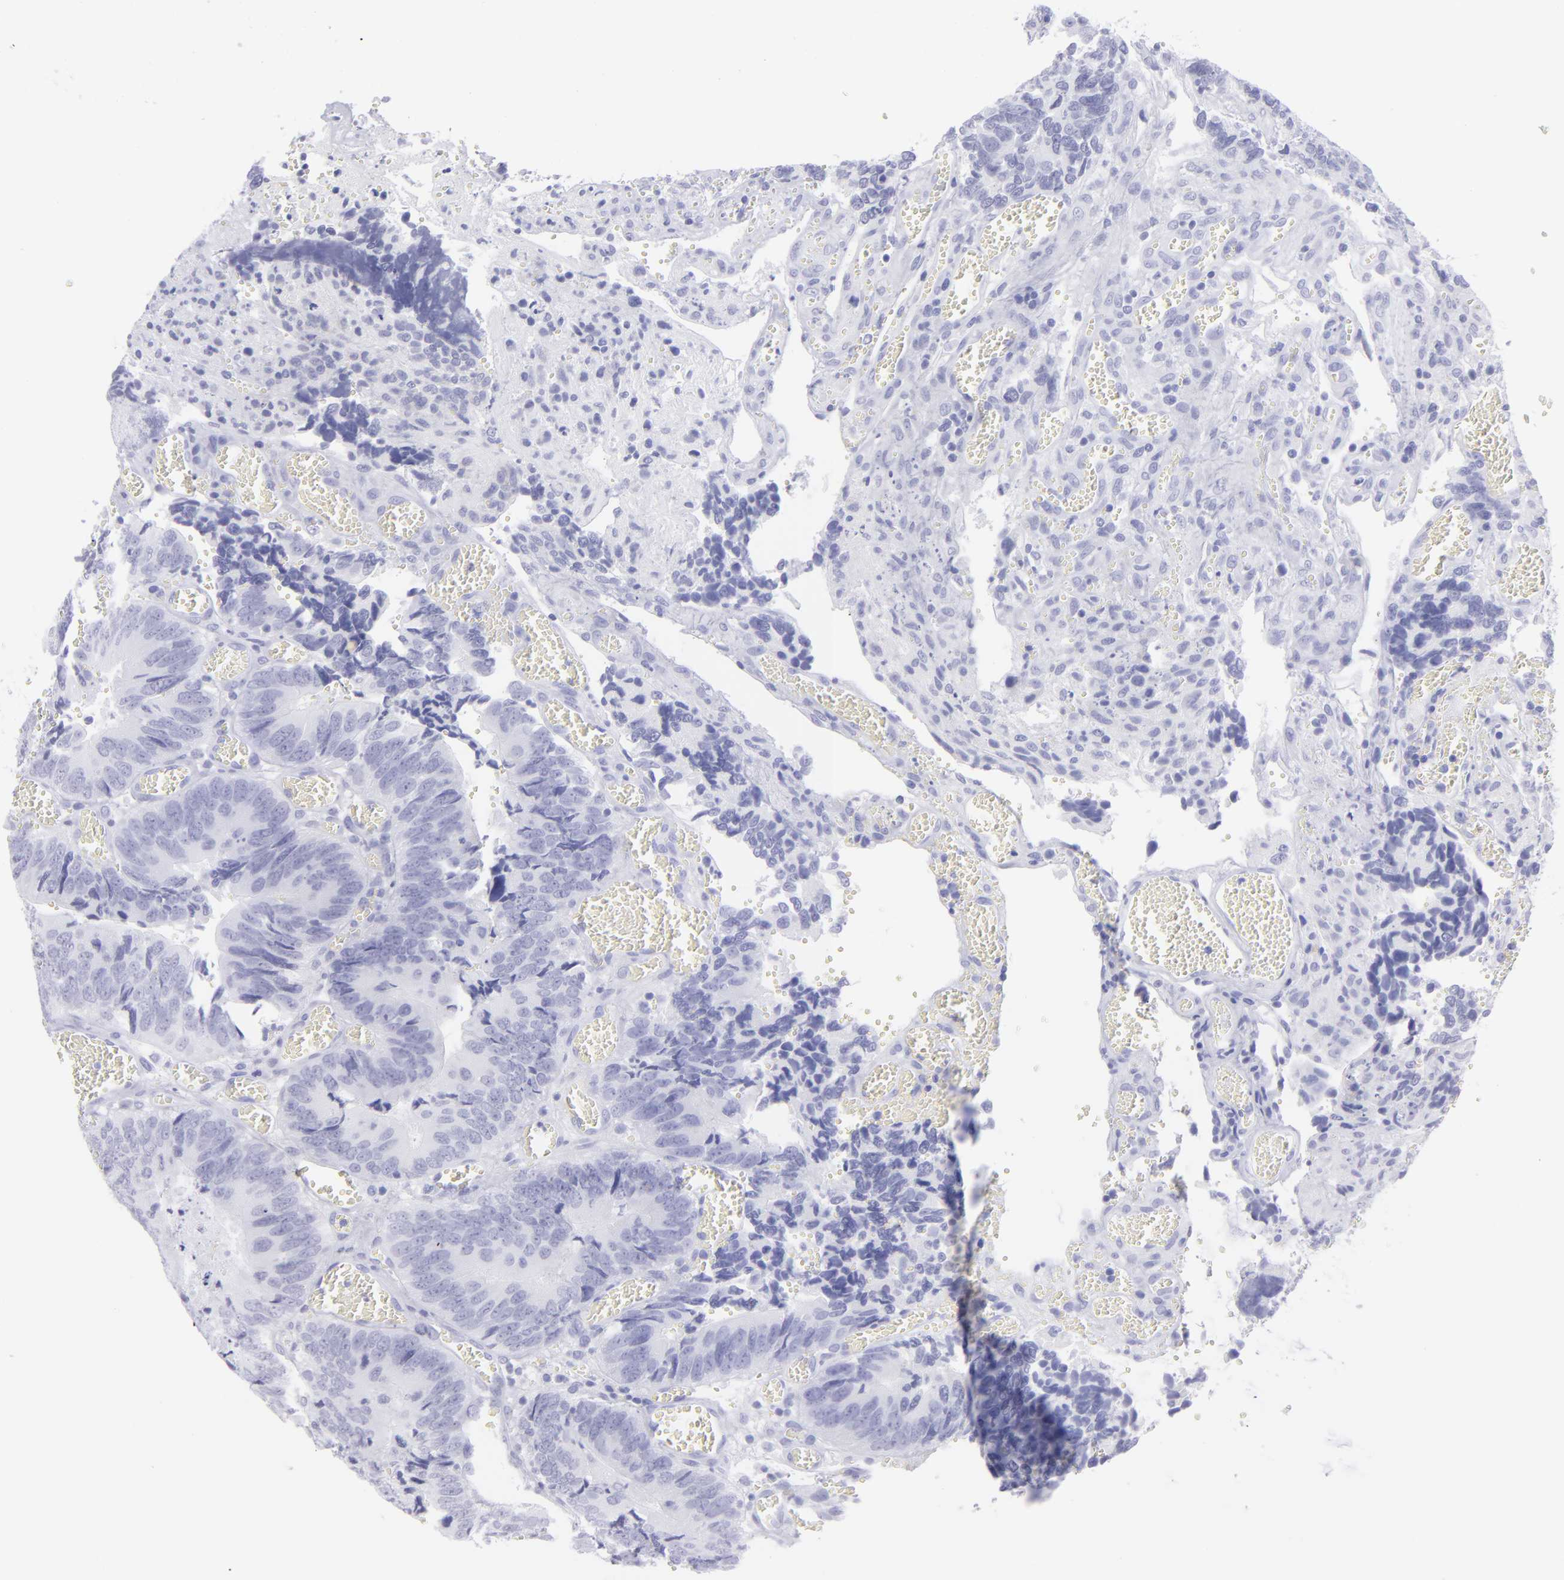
{"staining": {"intensity": "negative", "quantity": "none", "location": "none"}, "tissue": "colorectal cancer", "cell_type": "Tumor cells", "image_type": "cancer", "snomed": [{"axis": "morphology", "description": "Adenocarcinoma, NOS"}, {"axis": "topography", "description": "Colon"}], "caption": "IHC of colorectal cancer (adenocarcinoma) reveals no staining in tumor cells. Brightfield microscopy of immunohistochemistry stained with DAB (brown) and hematoxylin (blue), captured at high magnification.", "gene": "SLC1A3", "patient": {"sex": "male", "age": 72}}